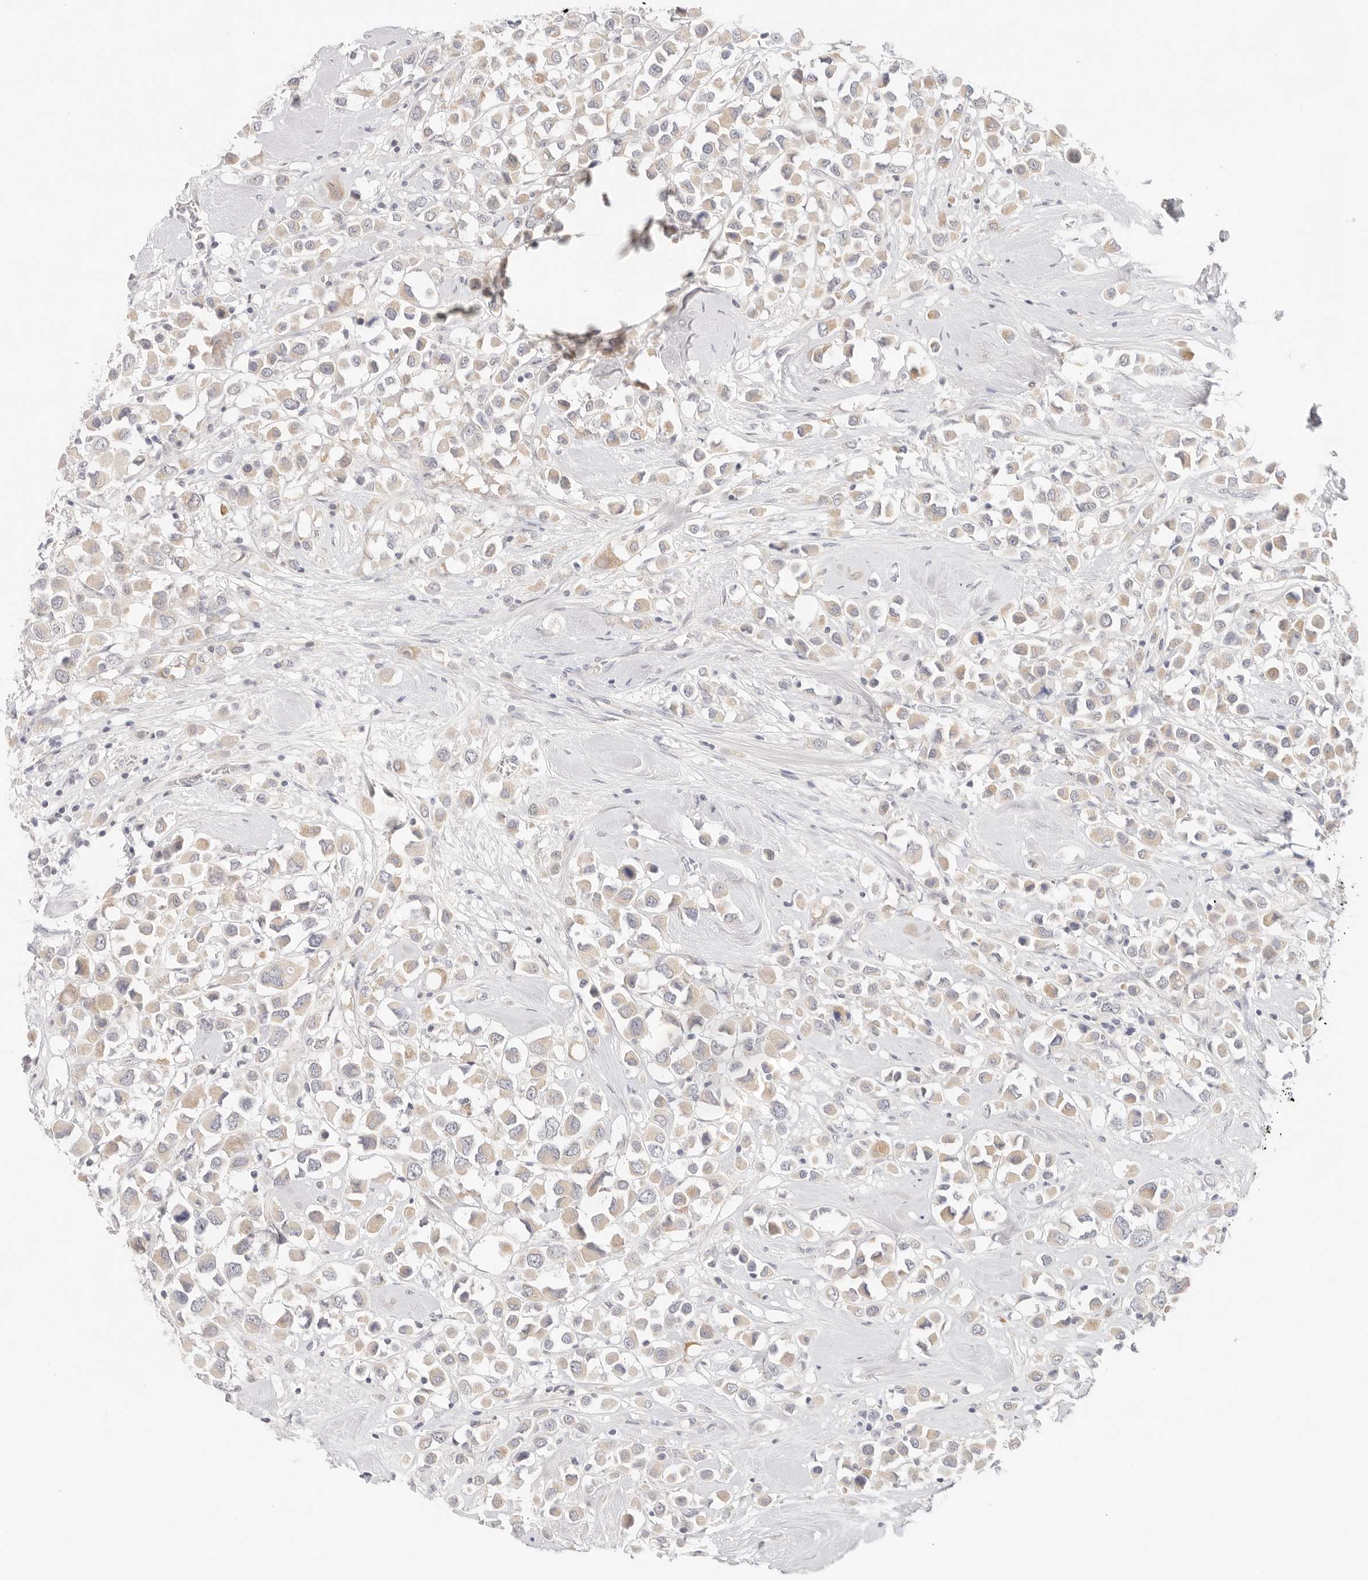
{"staining": {"intensity": "weak", "quantity": ">75%", "location": "cytoplasmic/membranous"}, "tissue": "breast cancer", "cell_type": "Tumor cells", "image_type": "cancer", "snomed": [{"axis": "morphology", "description": "Duct carcinoma"}, {"axis": "topography", "description": "Breast"}], "caption": "This is an image of immunohistochemistry (IHC) staining of breast cancer, which shows weak staining in the cytoplasmic/membranous of tumor cells.", "gene": "SPHK1", "patient": {"sex": "female", "age": 61}}